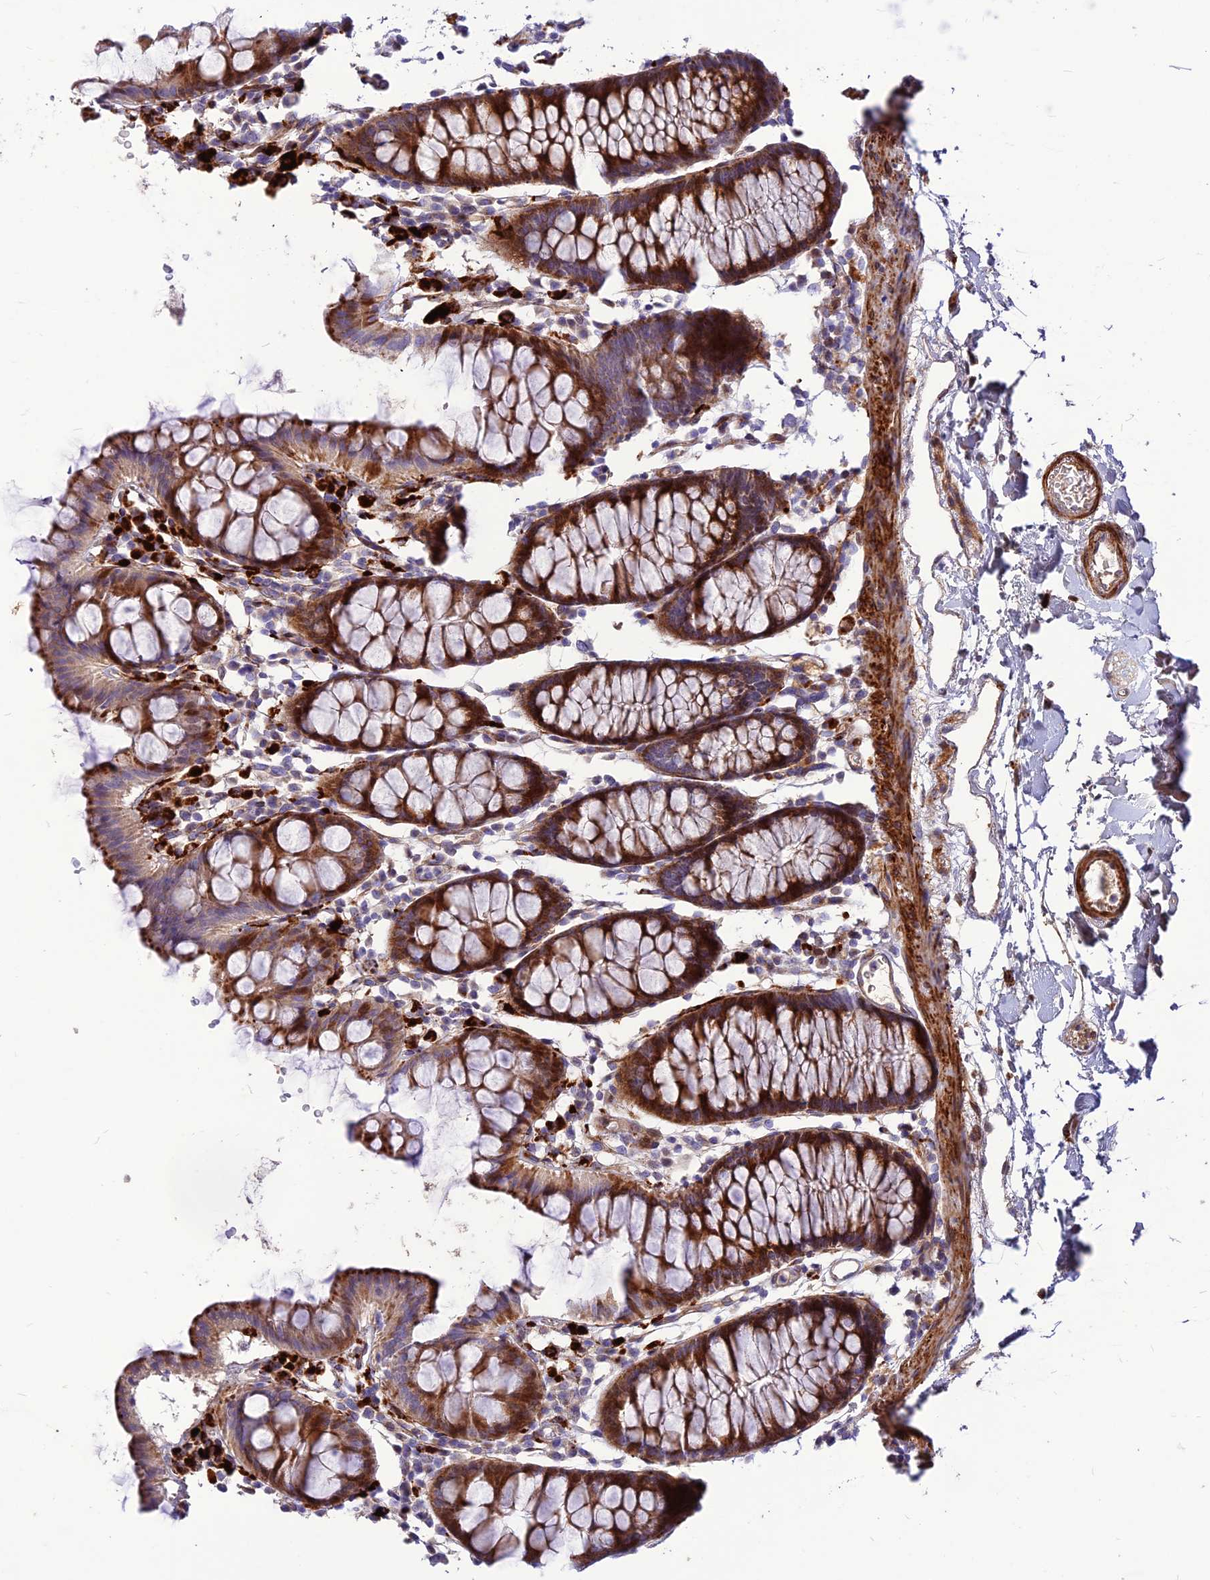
{"staining": {"intensity": "strong", "quantity": ">75%", "location": "cytoplasmic/membranous"}, "tissue": "colon", "cell_type": "Endothelial cells", "image_type": "normal", "snomed": [{"axis": "morphology", "description": "Normal tissue, NOS"}, {"axis": "topography", "description": "Colon"}], "caption": "Unremarkable colon exhibits strong cytoplasmic/membranous expression in about >75% of endothelial cells Using DAB (3,3'-diaminobenzidine) (brown) and hematoxylin (blue) stains, captured at high magnification using brightfield microscopy..", "gene": "RIMOC1", "patient": {"sex": "male", "age": 75}}